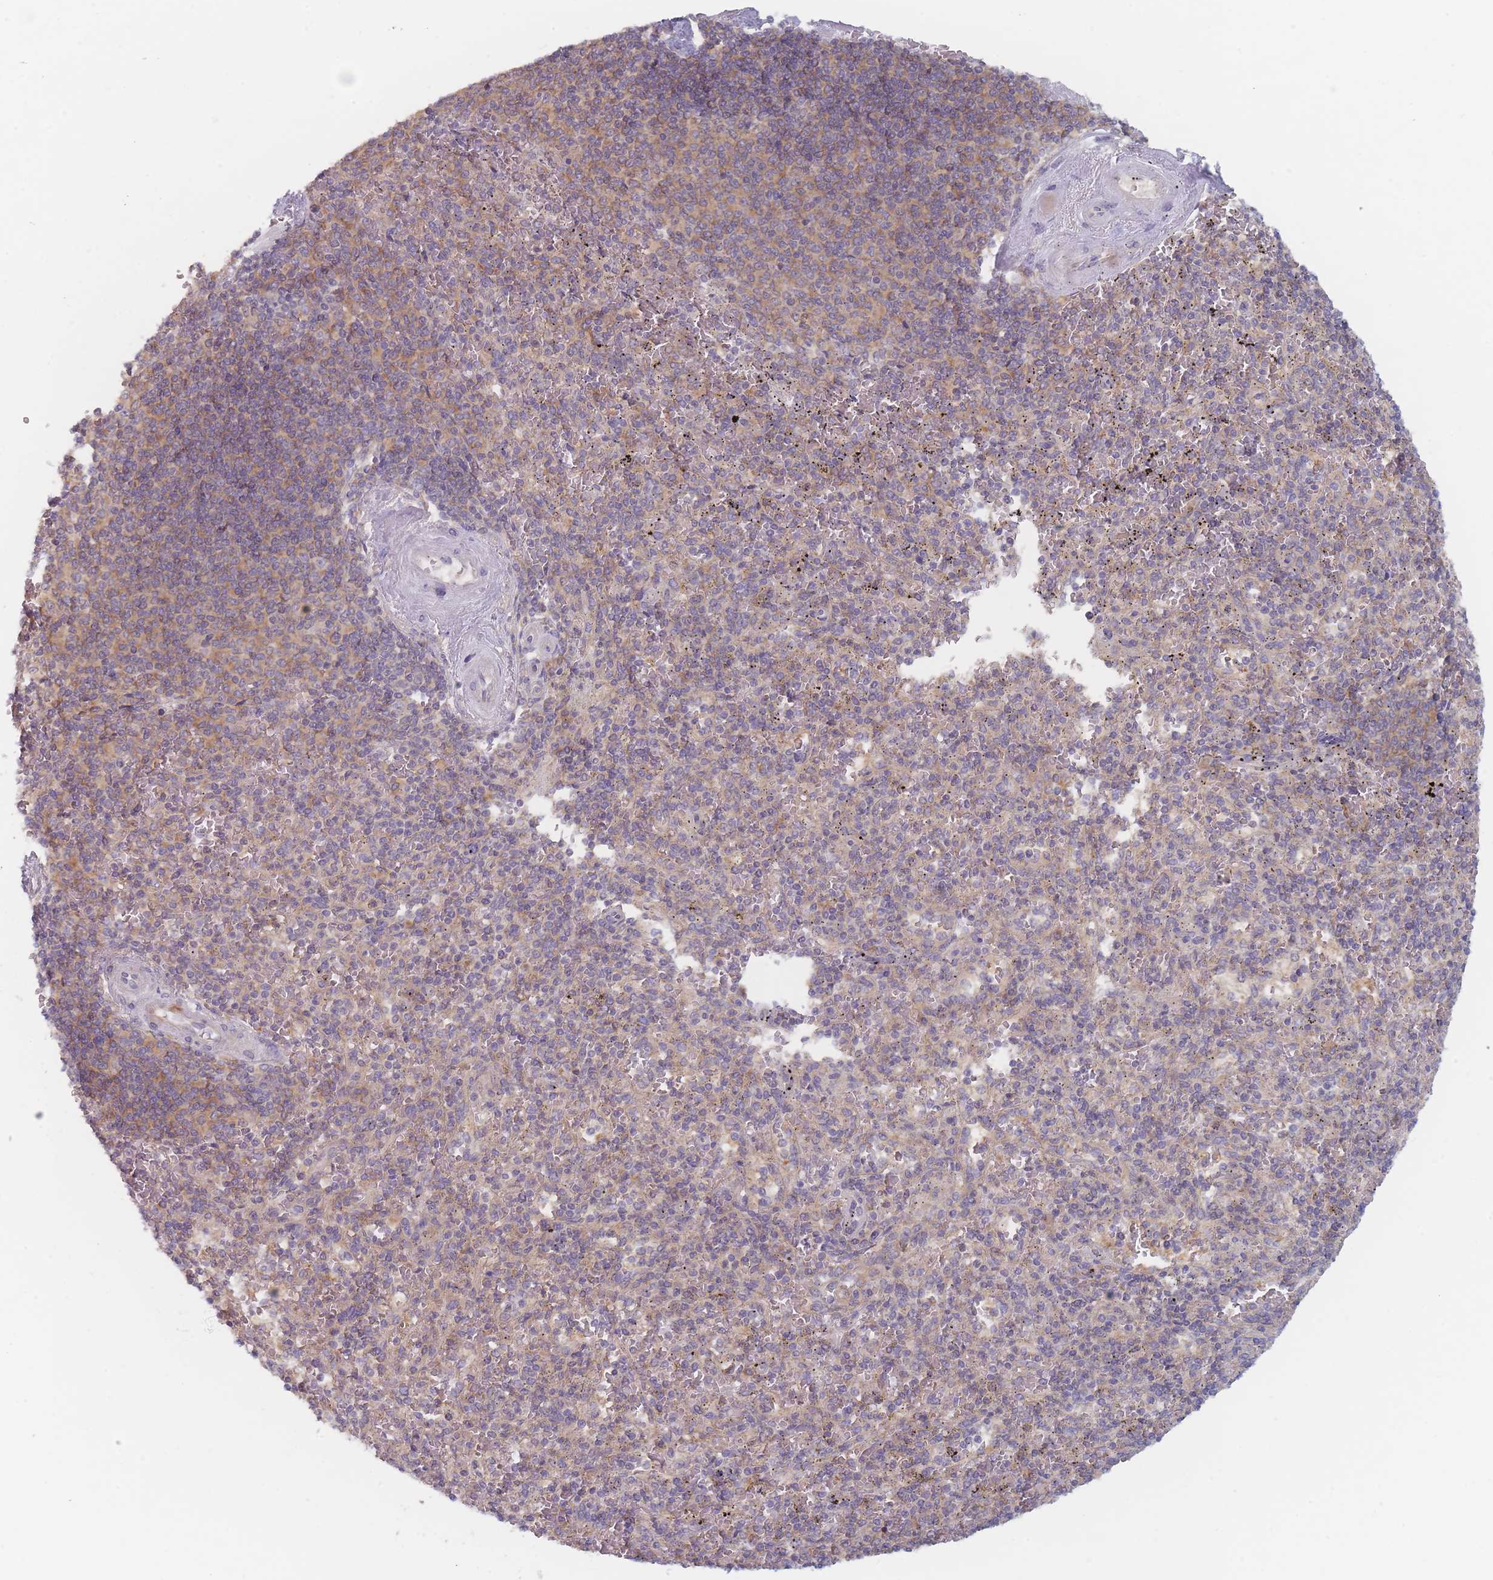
{"staining": {"intensity": "weak", "quantity": "<25%", "location": "cytoplasmic/membranous"}, "tissue": "spleen", "cell_type": "Cells in red pulp", "image_type": "normal", "snomed": [{"axis": "morphology", "description": "Normal tissue, NOS"}, {"axis": "topography", "description": "Spleen"}], "caption": "The IHC histopathology image has no significant positivity in cells in red pulp of spleen. (Immunohistochemistry (ihc), brightfield microscopy, high magnification).", "gene": "EFCC1", "patient": {"sex": "male", "age": 82}}